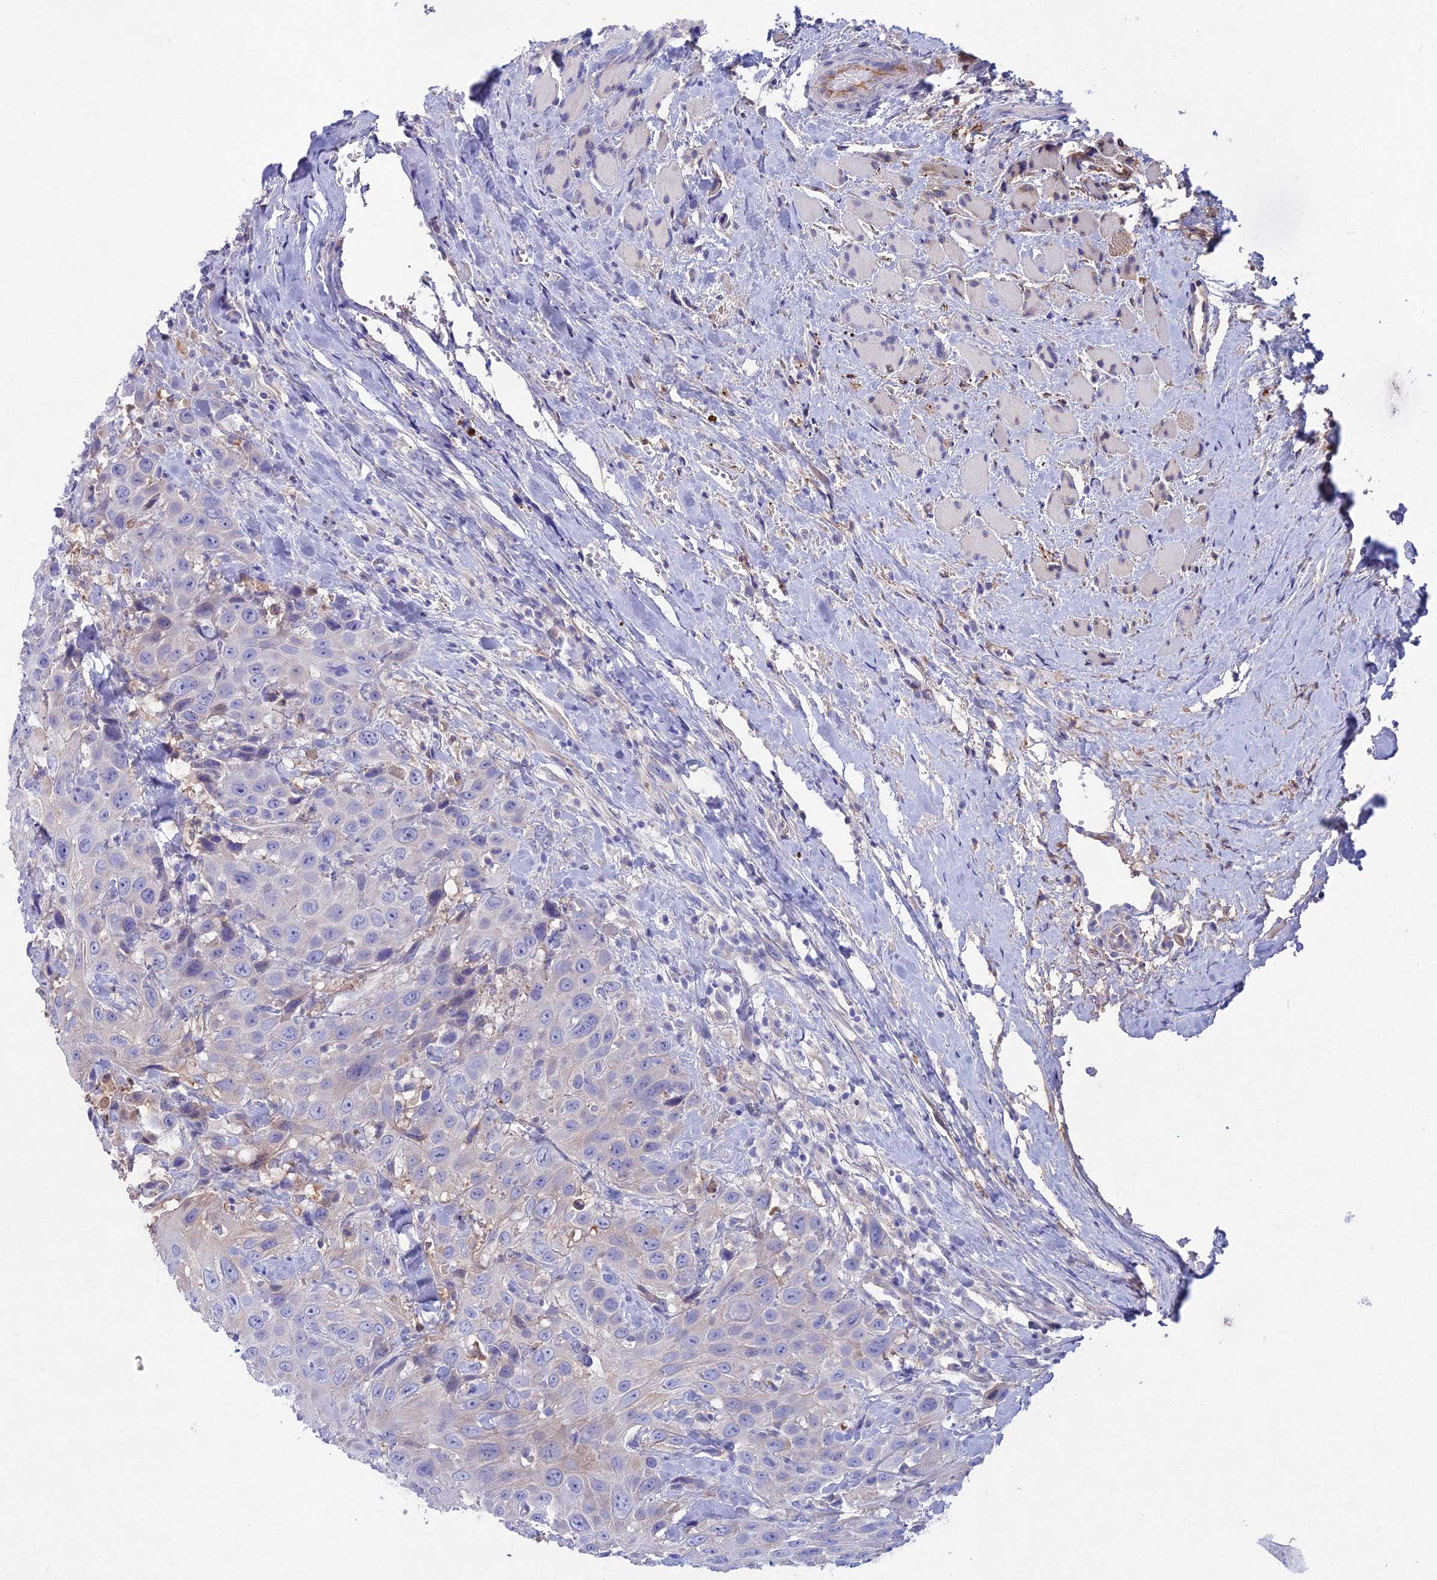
{"staining": {"intensity": "negative", "quantity": "none", "location": "none"}, "tissue": "head and neck cancer", "cell_type": "Tumor cells", "image_type": "cancer", "snomed": [{"axis": "morphology", "description": "Squamous cell carcinoma, NOS"}, {"axis": "topography", "description": "Head-Neck"}], "caption": "IHC of head and neck cancer exhibits no expression in tumor cells. (DAB (3,3'-diaminobenzidine) immunohistochemistry (IHC) with hematoxylin counter stain).", "gene": "SNAP91", "patient": {"sex": "male", "age": 81}}